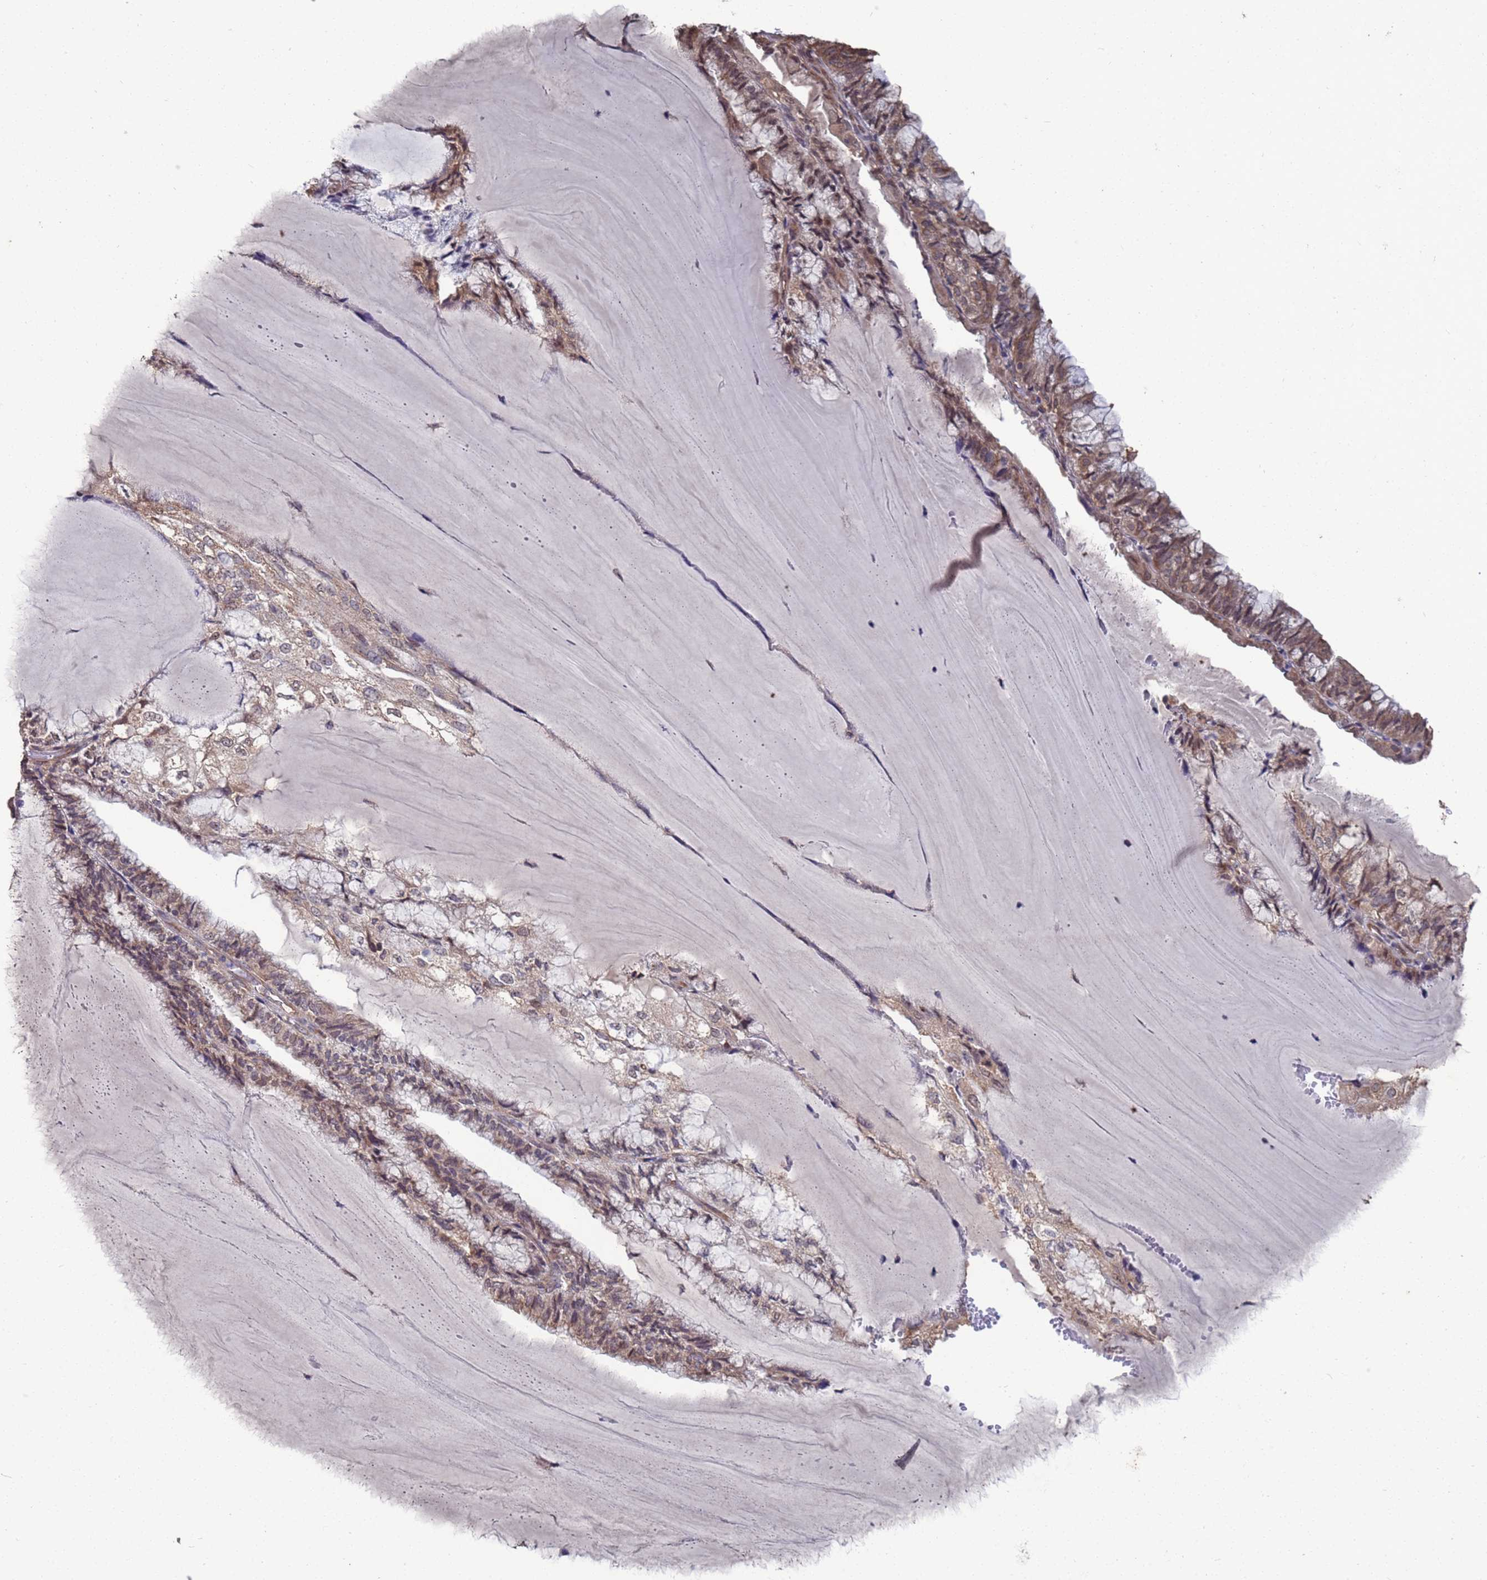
{"staining": {"intensity": "moderate", "quantity": ">75%", "location": "cytoplasmic/membranous,nuclear"}, "tissue": "endometrial cancer", "cell_type": "Tumor cells", "image_type": "cancer", "snomed": [{"axis": "morphology", "description": "Adenocarcinoma, NOS"}, {"axis": "topography", "description": "Endometrium"}], "caption": "The photomicrograph displays a brown stain indicating the presence of a protein in the cytoplasmic/membranous and nuclear of tumor cells in endometrial cancer (adenocarcinoma). (brown staining indicates protein expression, while blue staining denotes nuclei).", "gene": "CFAP119", "patient": {"sex": "female", "age": 81}}